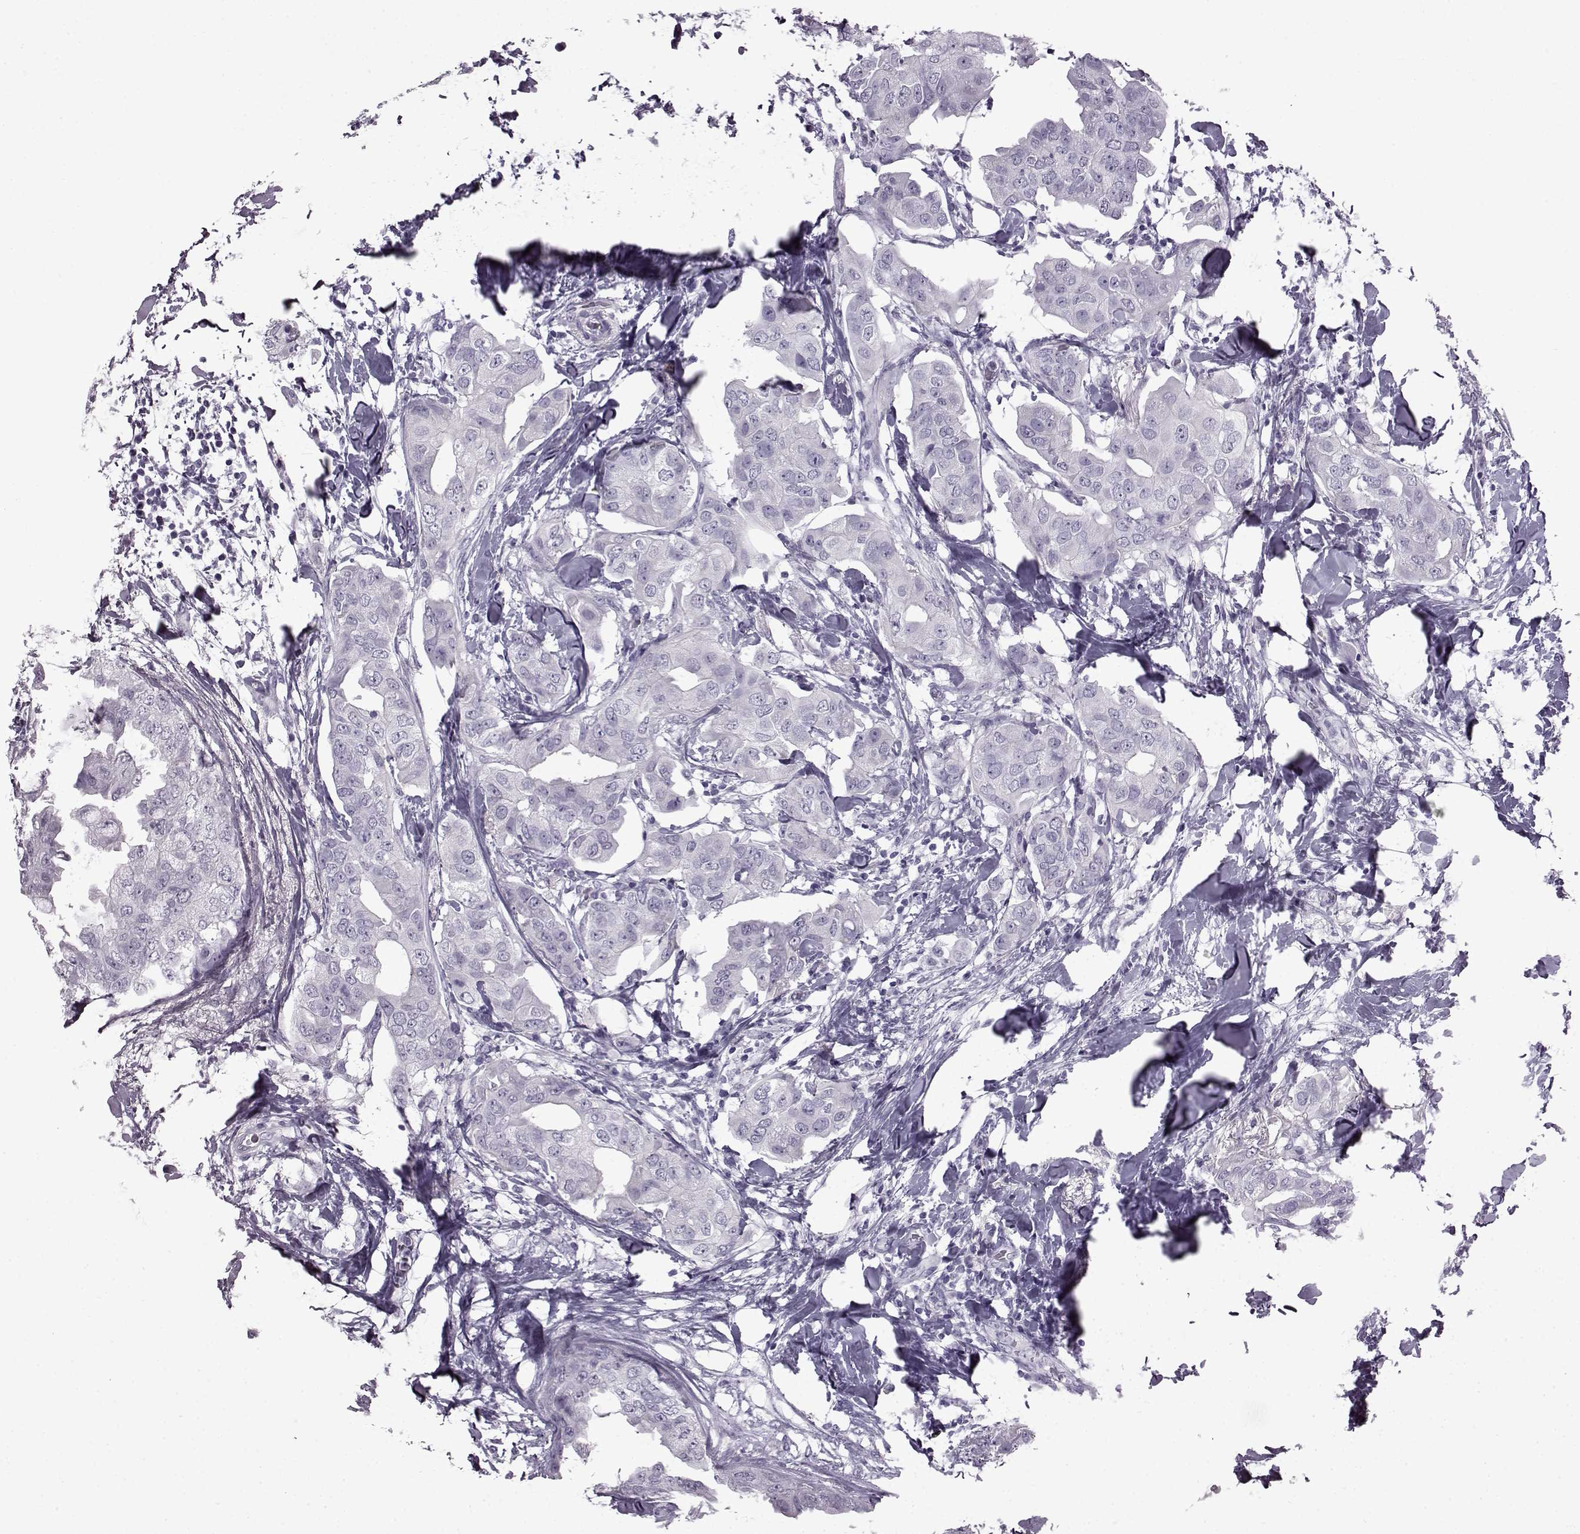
{"staining": {"intensity": "negative", "quantity": "none", "location": "none"}, "tissue": "breast cancer", "cell_type": "Tumor cells", "image_type": "cancer", "snomed": [{"axis": "morphology", "description": "Normal tissue, NOS"}, {"axis": "morphology", "description": "Duct carcinoma"}, {"axis": "topography", "description": "Breast"}], "caption": "IHC of human invasive ductal carcinoma (breast) reveals no expression in tumor cells.", "gene": "SLC28A2", "patient": {"sex": "female", "age": 40}}